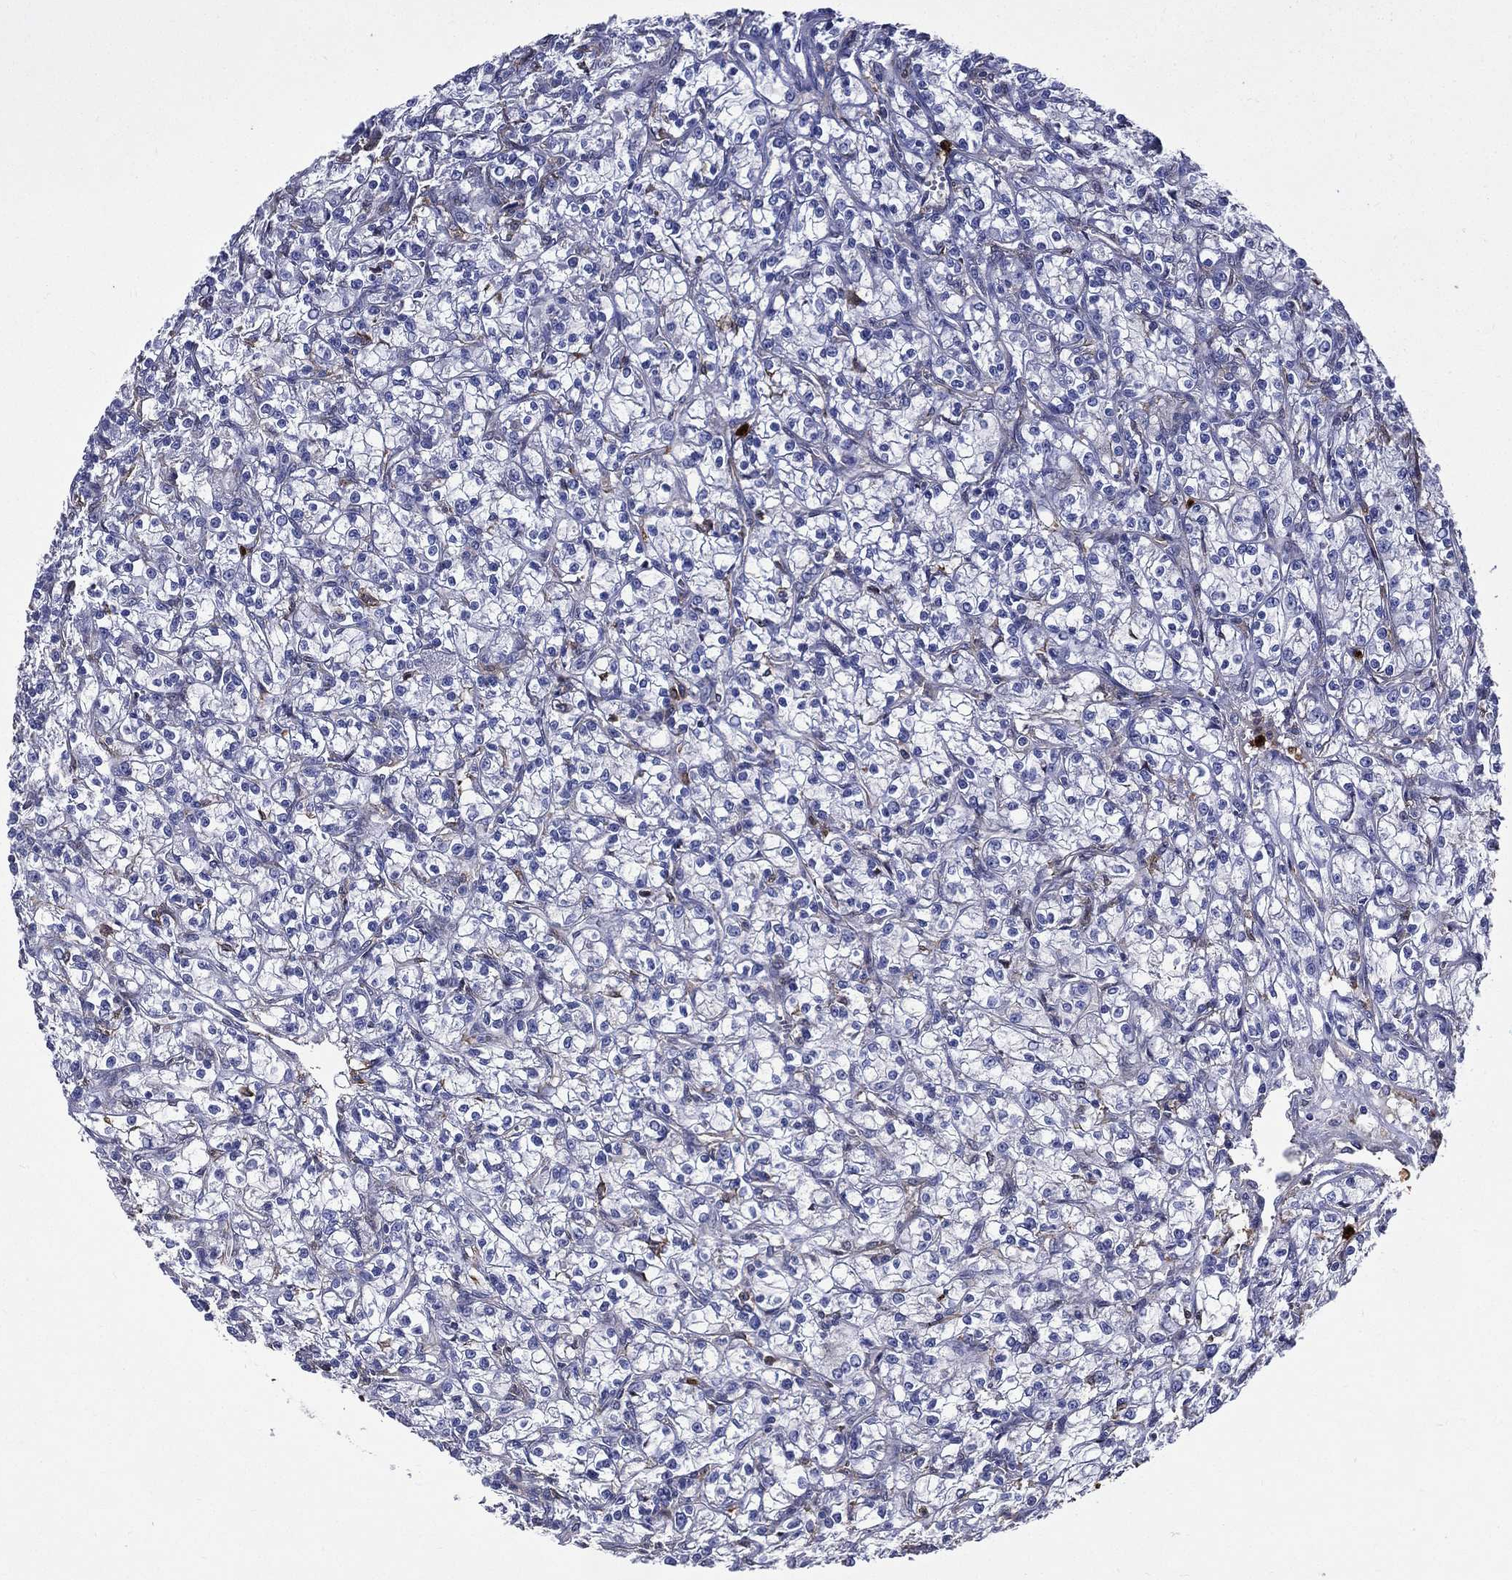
{"staining": {"intensity": "negative", "quantity": "none", "location": "none"}, "tissue": "renal cancer", "cell_type": "Tumor cells", "image_type": "cancer", "snomed": [{"axis": "morphology", "description": "Adenocarcinoma, NOS"}, {"axis": "topography", "description": "Kidney"}], "caption": "Tumor cells show no significant expression in renal cancer.", "gene": "GPR171", "patient": {"sex": "female", "age": 59}}